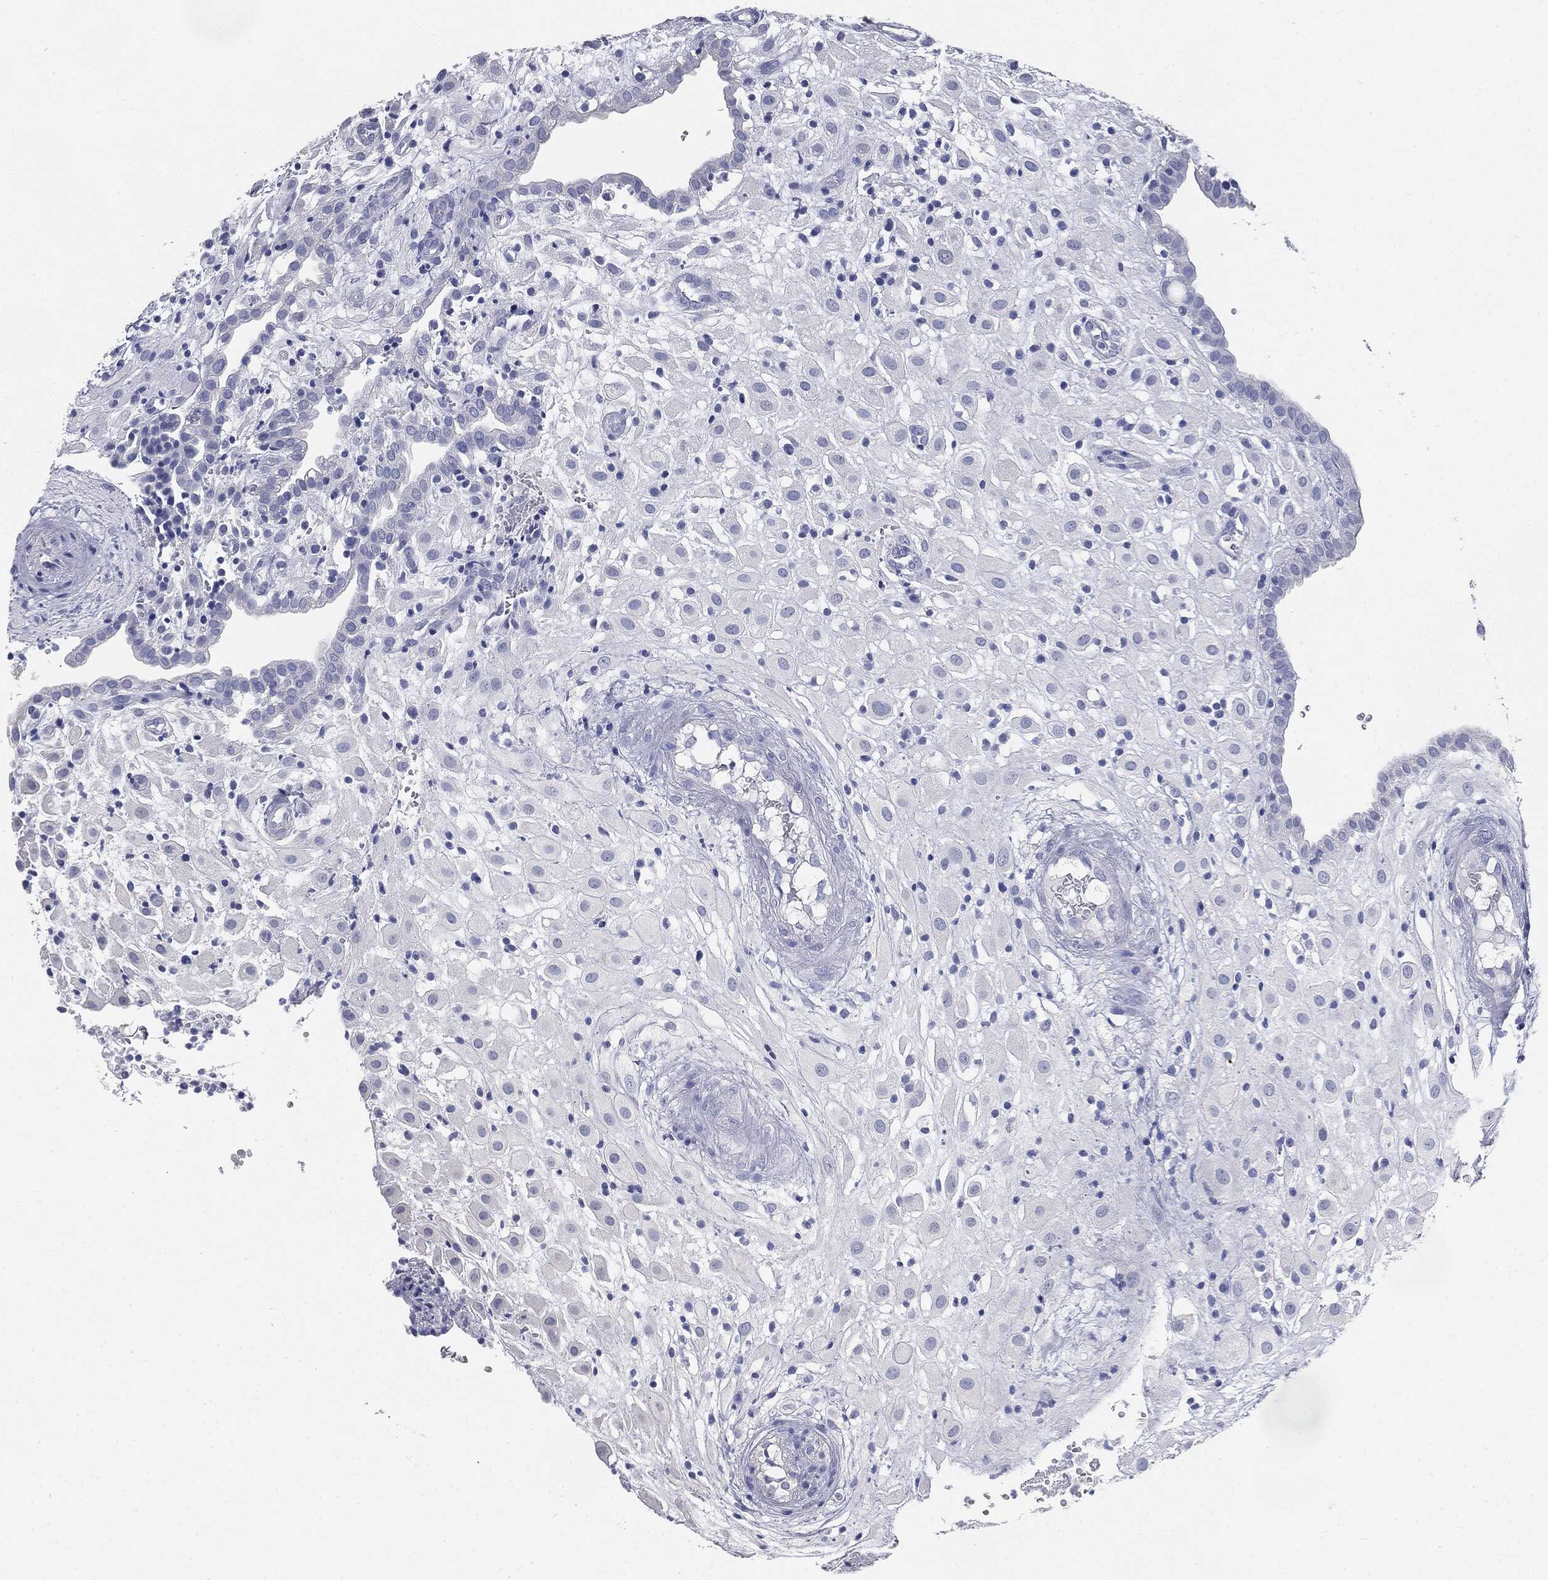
{"staining": {"intensity": "negative", "quantity": "none", "location": "none"}, "tissue": "placenta", "cell_type": "Decidual cells", "image_type": "normal", "snomed": [{"axis": "morphology", "description": "Normal tissue, NOS"}, {"axis": "topography", "description": "Placenta"}], "caption": "Immunohistochemistry micrograph of benign human placenta stained for a protein (brown), which shows no positivity in decidual cells.", "gene": "CUZD1", "patient": {"sex": "female", "age": 24}}